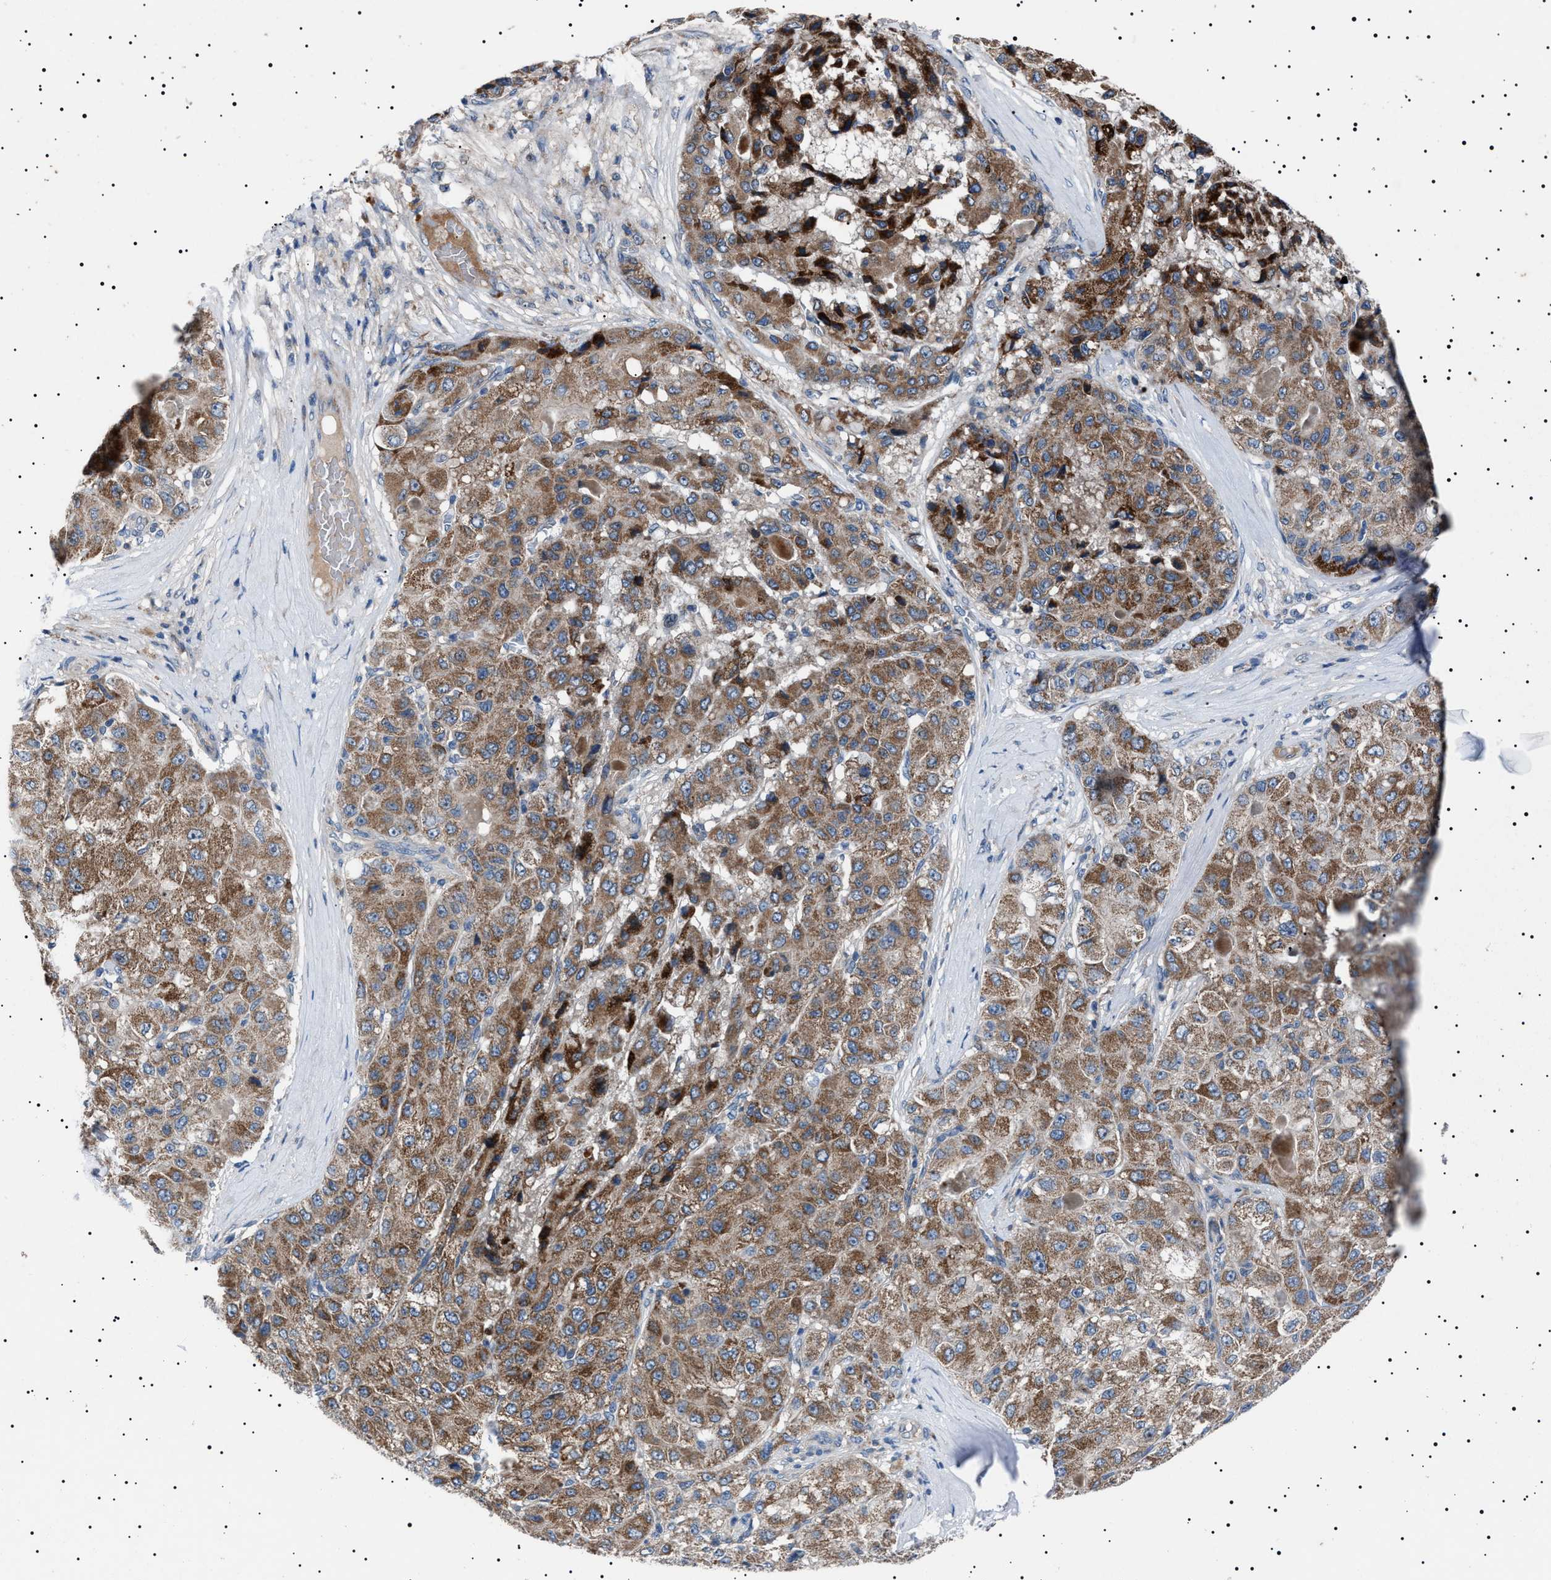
{"staining": {"intensity": "moderate", "quantity": ">75%", "location": "cytoplasmic/membranous"}, "tissue": "liver cancer", "cell_type": "Tumor cells", "image_type": "cancer", "snomed": [{"axis": "morphology", "description": "Carcinoma, Hepatocellular, NOS"}, {"axis": "topography", "description": "Liver"}], "caption": "Liver cancer was stained to show a protein in brown. There is medium levels of moderate cytoplasmic/membranous positivity in about >75% of tumor cells.", "gene": "PTRH1", "patient": {"sex": "male", "age": 80}}